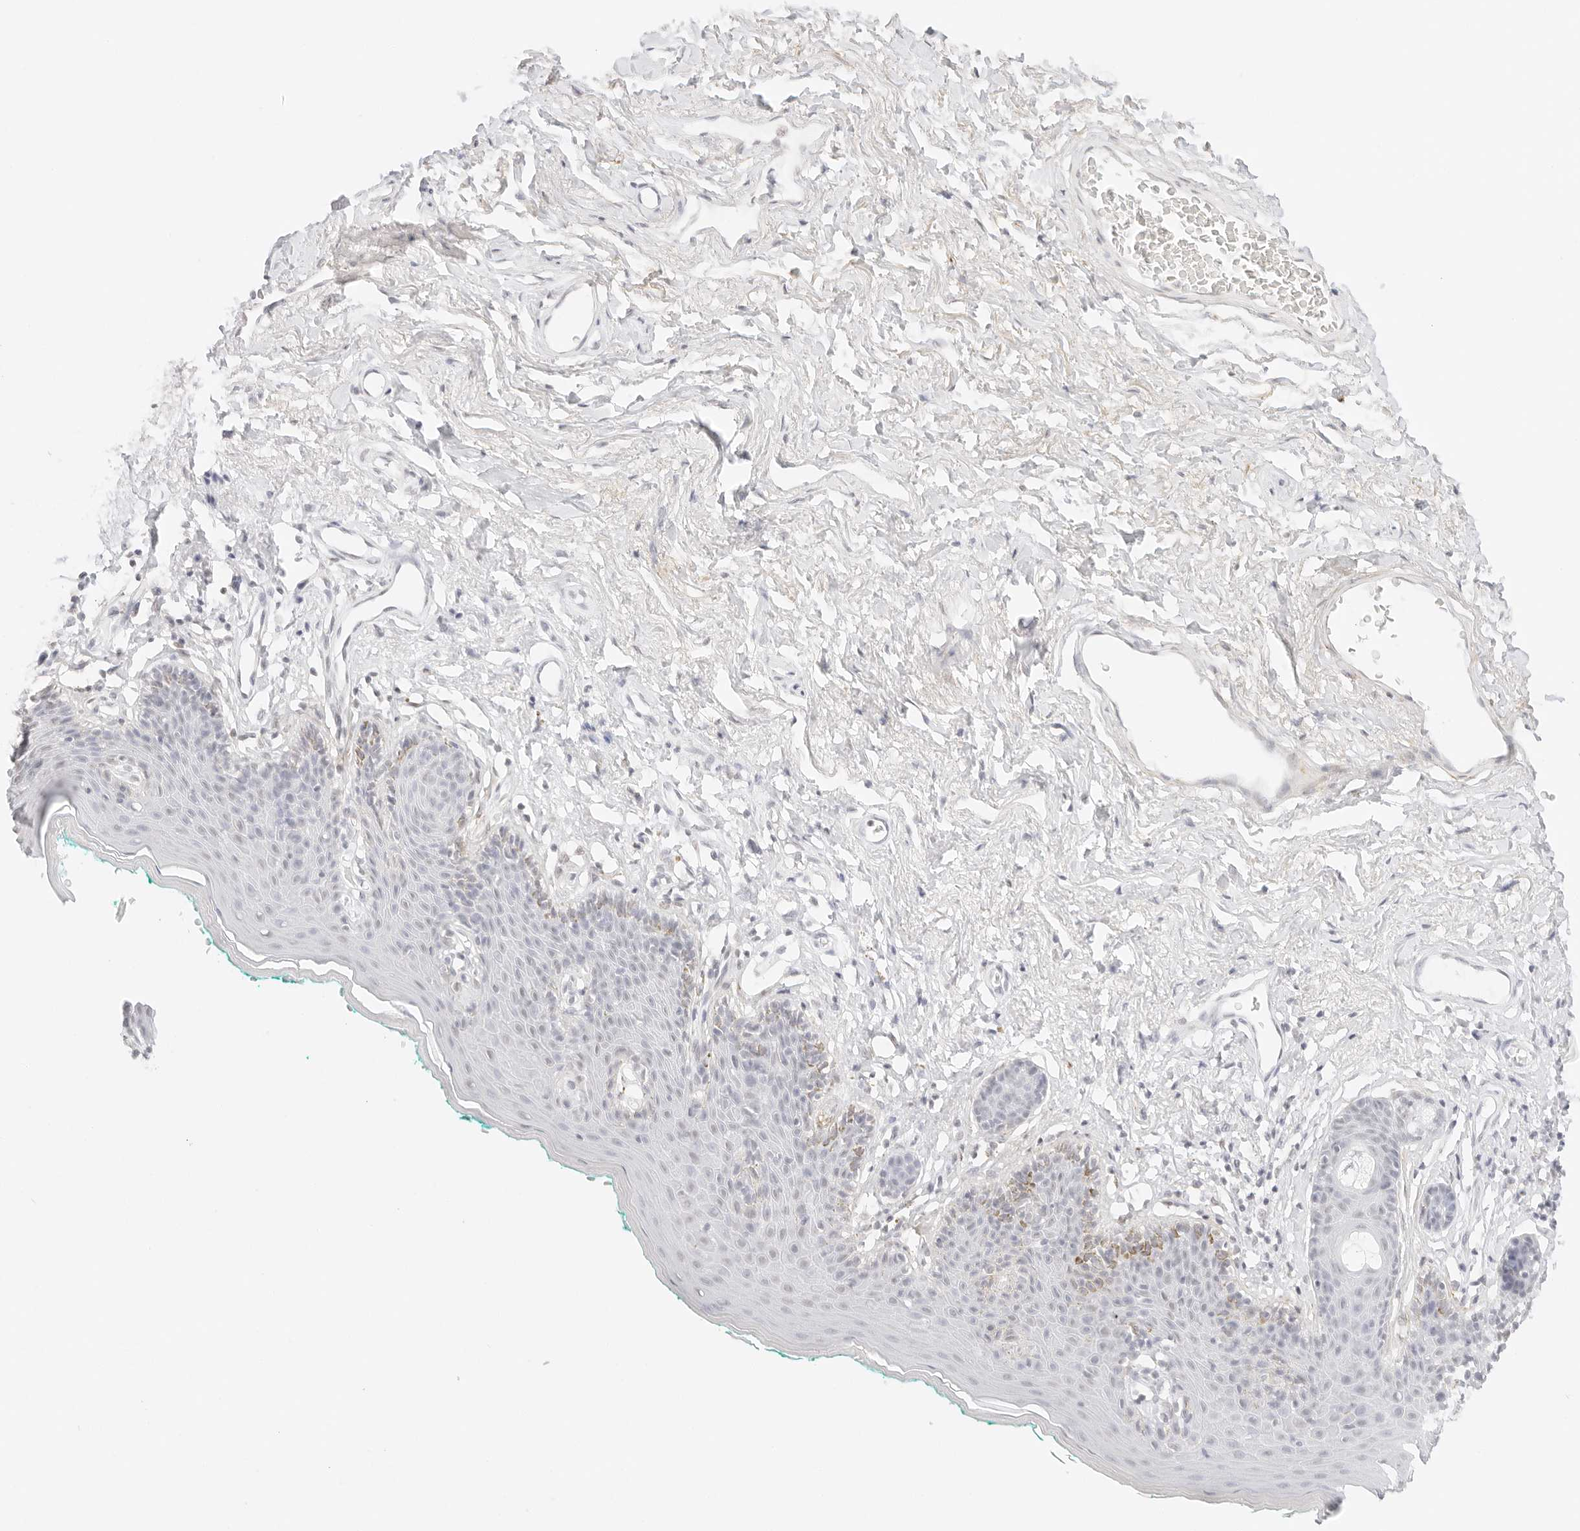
{"staining": {"intensity": "moderate", "quantity": "<25%", "location": "cytoplasmic/membranous"}, "tissue": "skin", "cell_type": "Epidermal cells", "image_type": "normal", "snomed": [{"axis": "morphology", "description": "Normal tissue, NOS"}, {"axis": "topography", "description": "Vulva"}], "caption": "Immunohistochemistry (IHC) (DAB) staining of benign human skin demonstrates moderate cytoplasmic/membranous protein staining in approximately <25% of epidermal cells. (Stains: DAB in brown, nuclei in blue, Microscopy: brightfield microscopy at high magnification).", "gene": "FBLN5", "patient": {"sex": "female", "age": 66}}